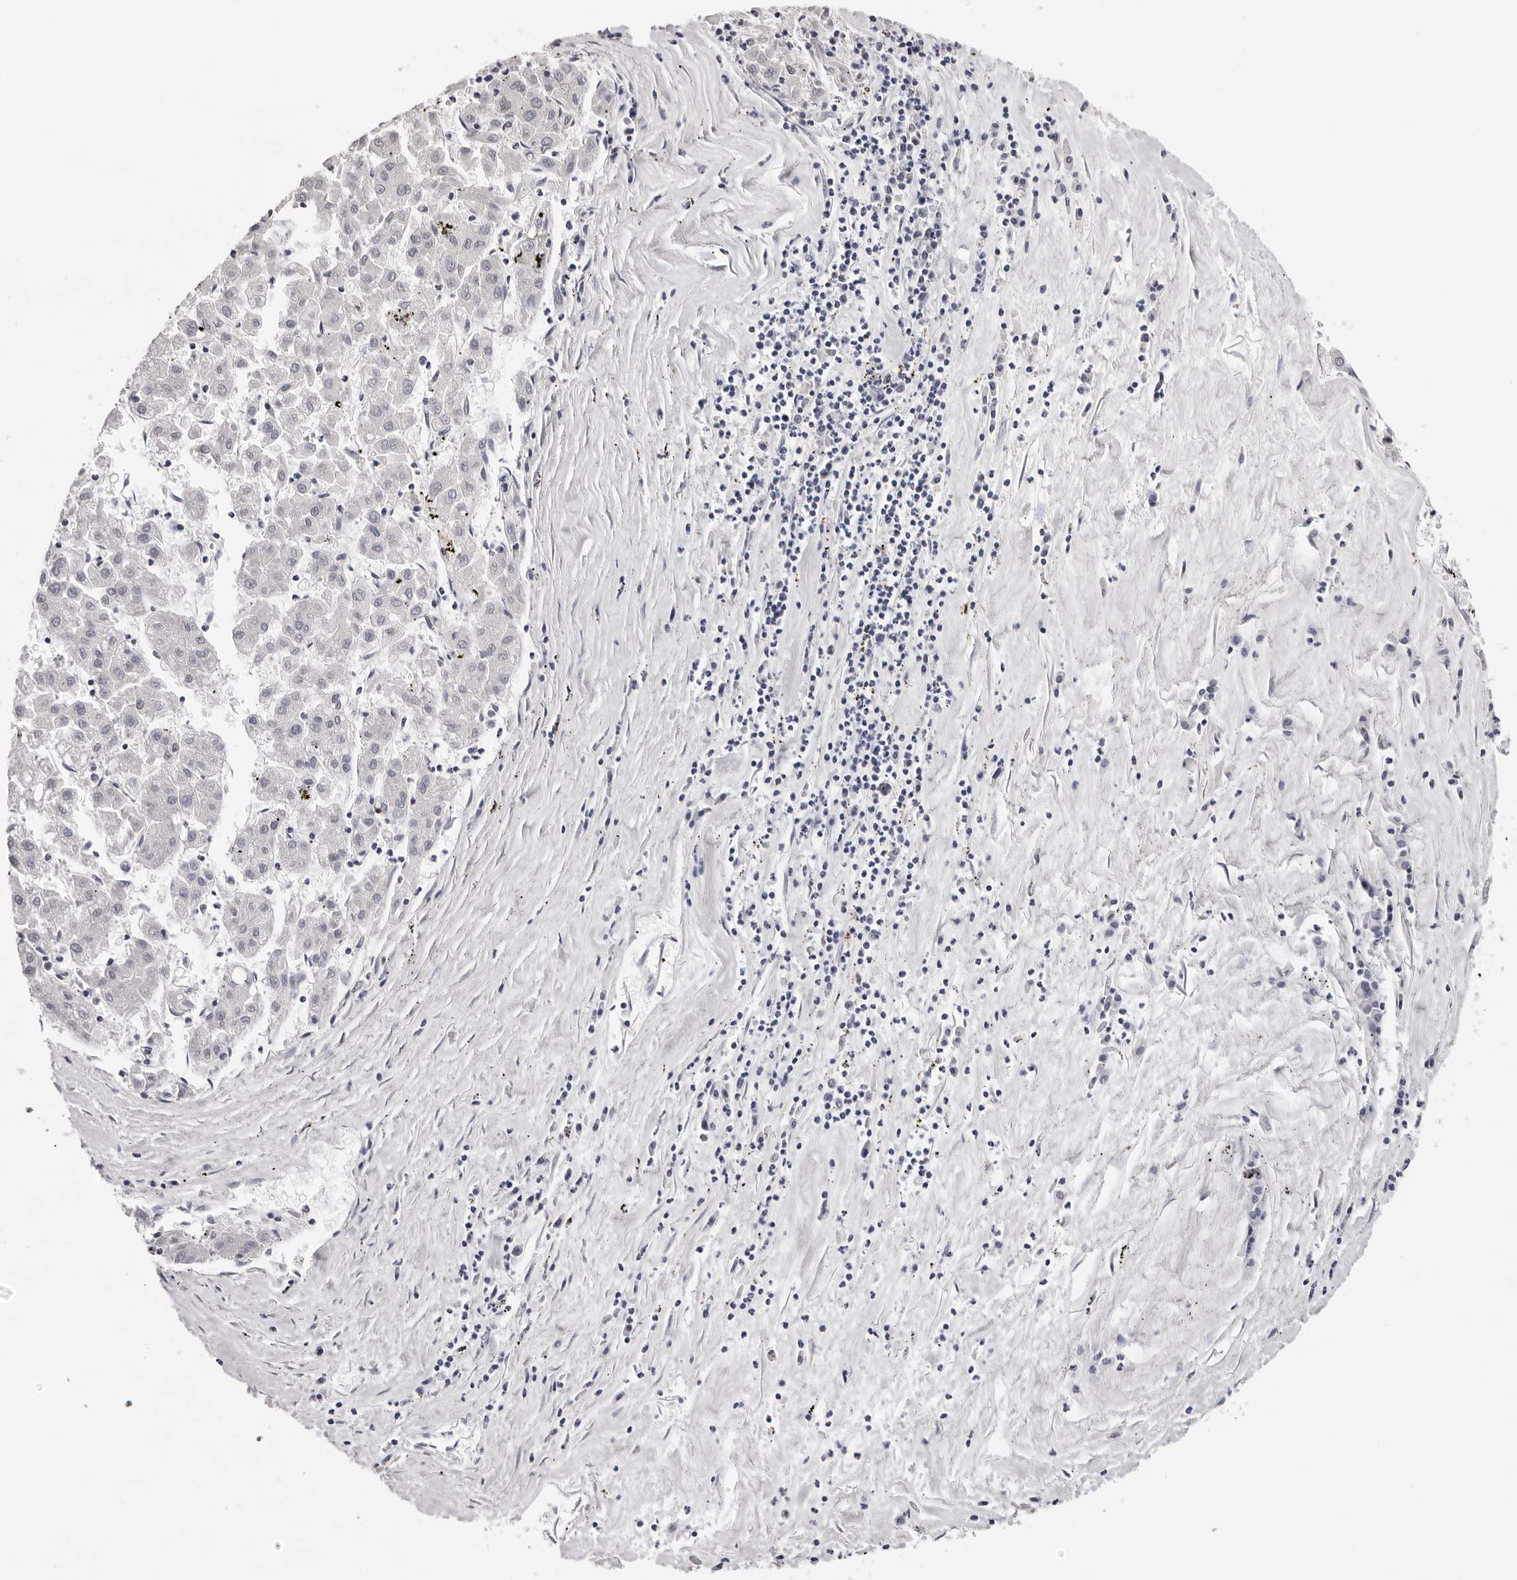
{"staining": {"intensity": "negative", "quantity": "none", "location": "none"}, "tissue": "liver cancer", "cell_type": "Tumor cells", "image_type": "cancer", "snomed": [{"axis": "morphology", "description": "Carcinoma, Hepatocellular, NOS"}, {"axis": "topography", "description": "Liver"}], "caption": "Immunohistochemistry (IHC) photomicrograph of neoplastic tissue: human hepatocellular carcinoma (liver) stained with DAB (3,3'-diaminobenzidine) shows no significant protein positivity in tumor cells.", "gene": "PRUNE1", "patient": {"sex": "male", "age": 72}}